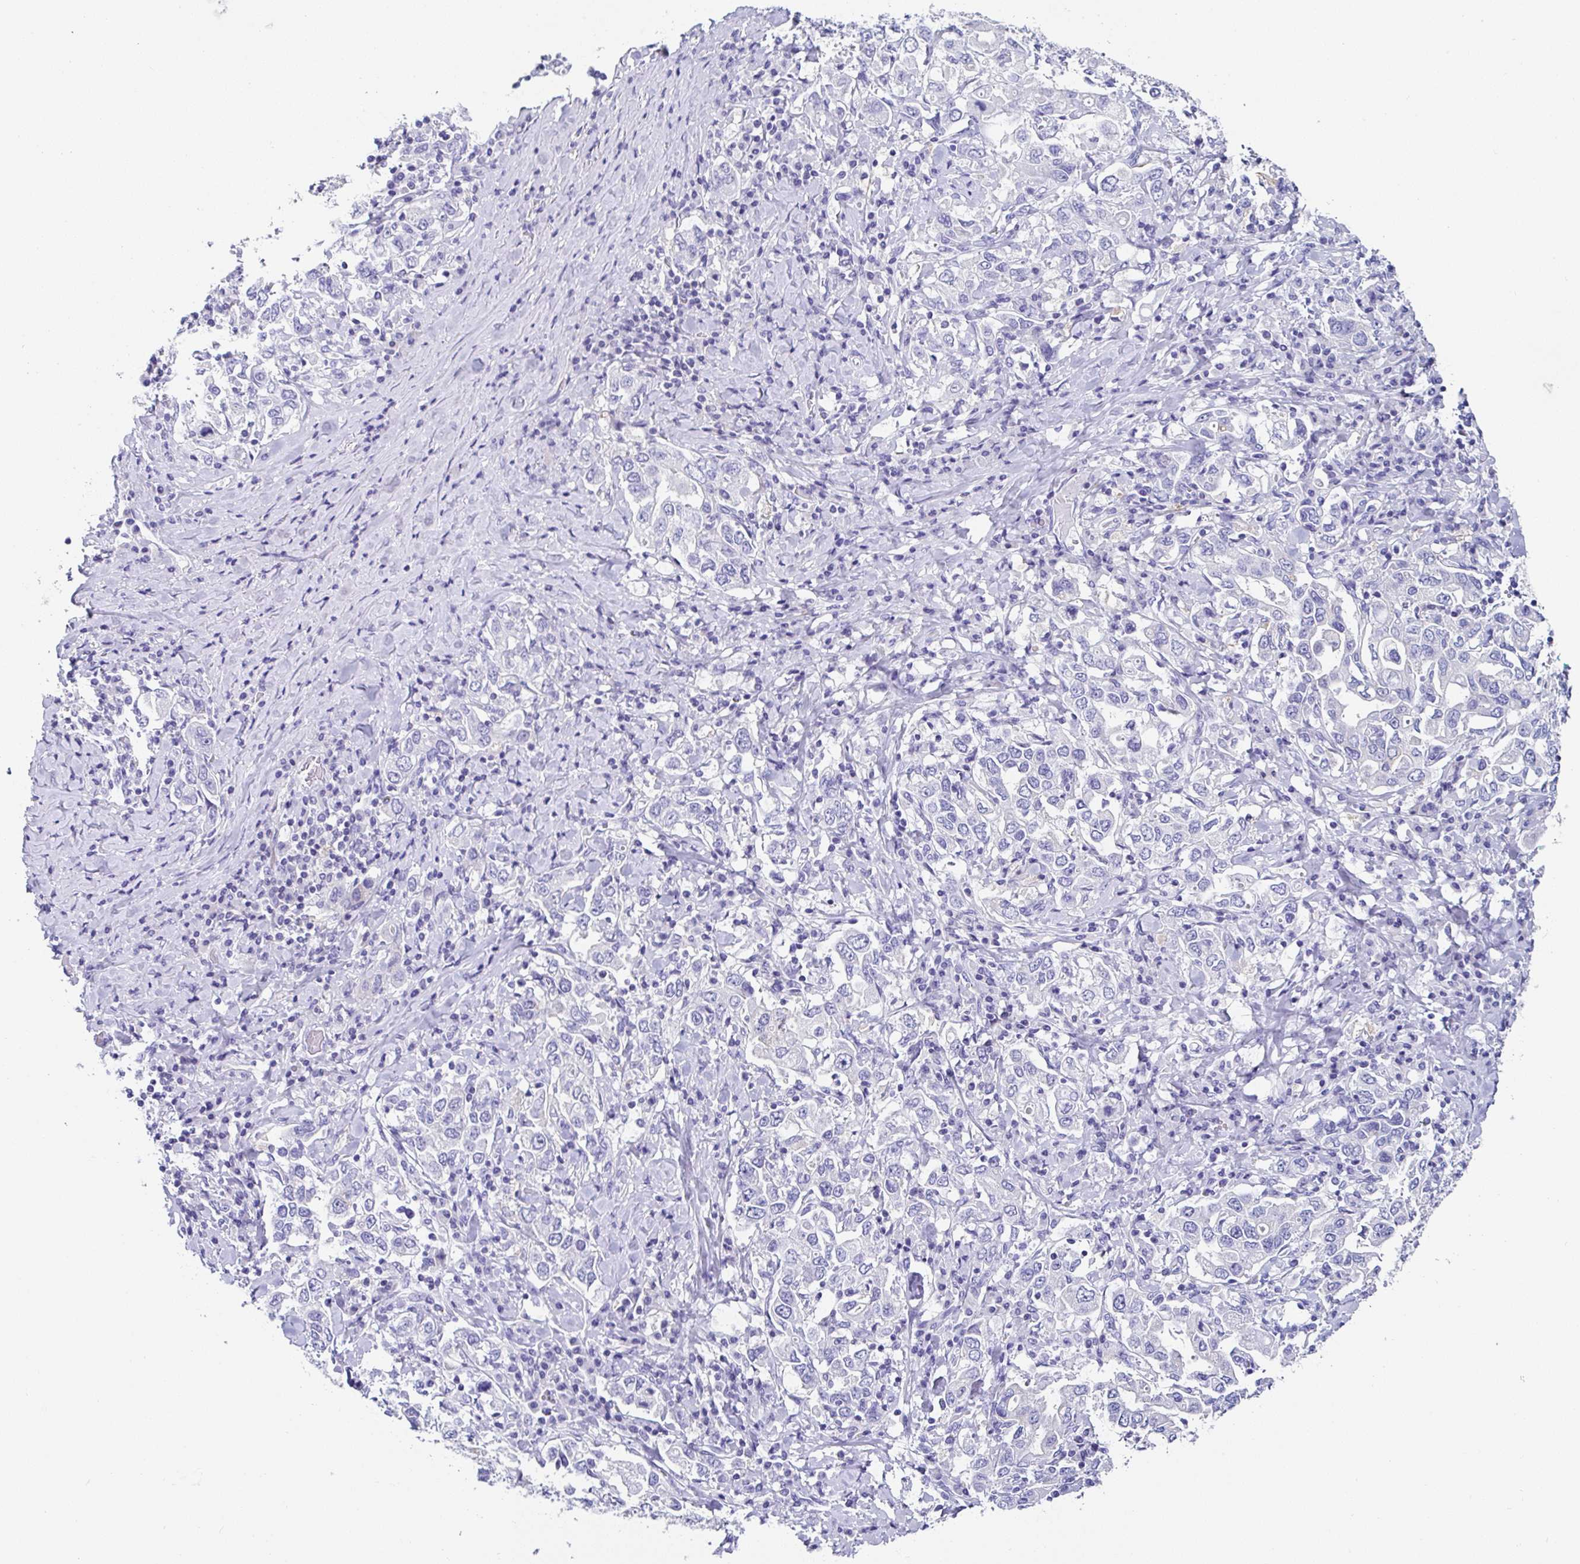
{"staining": {"intensity": "negative", "quantity": "none", "location": "none"}, "tissue": "stomach cancer", "cell_type": "Tumor cells", "image_type": "cancer", "snomed": [{"axis": "morphology", "description": "Adenocarcinoma, NOS"}, {"axis": "topography", "description": "Stomach, upper"}], "caption": "This is an immunohistochemistry (IHC) micrograph of human stomach cancer (adenocarcinoma). There is no staining in tumor cells.", "gene": "UGT3A1", "patient": {"sex": "male", "age": 62}}